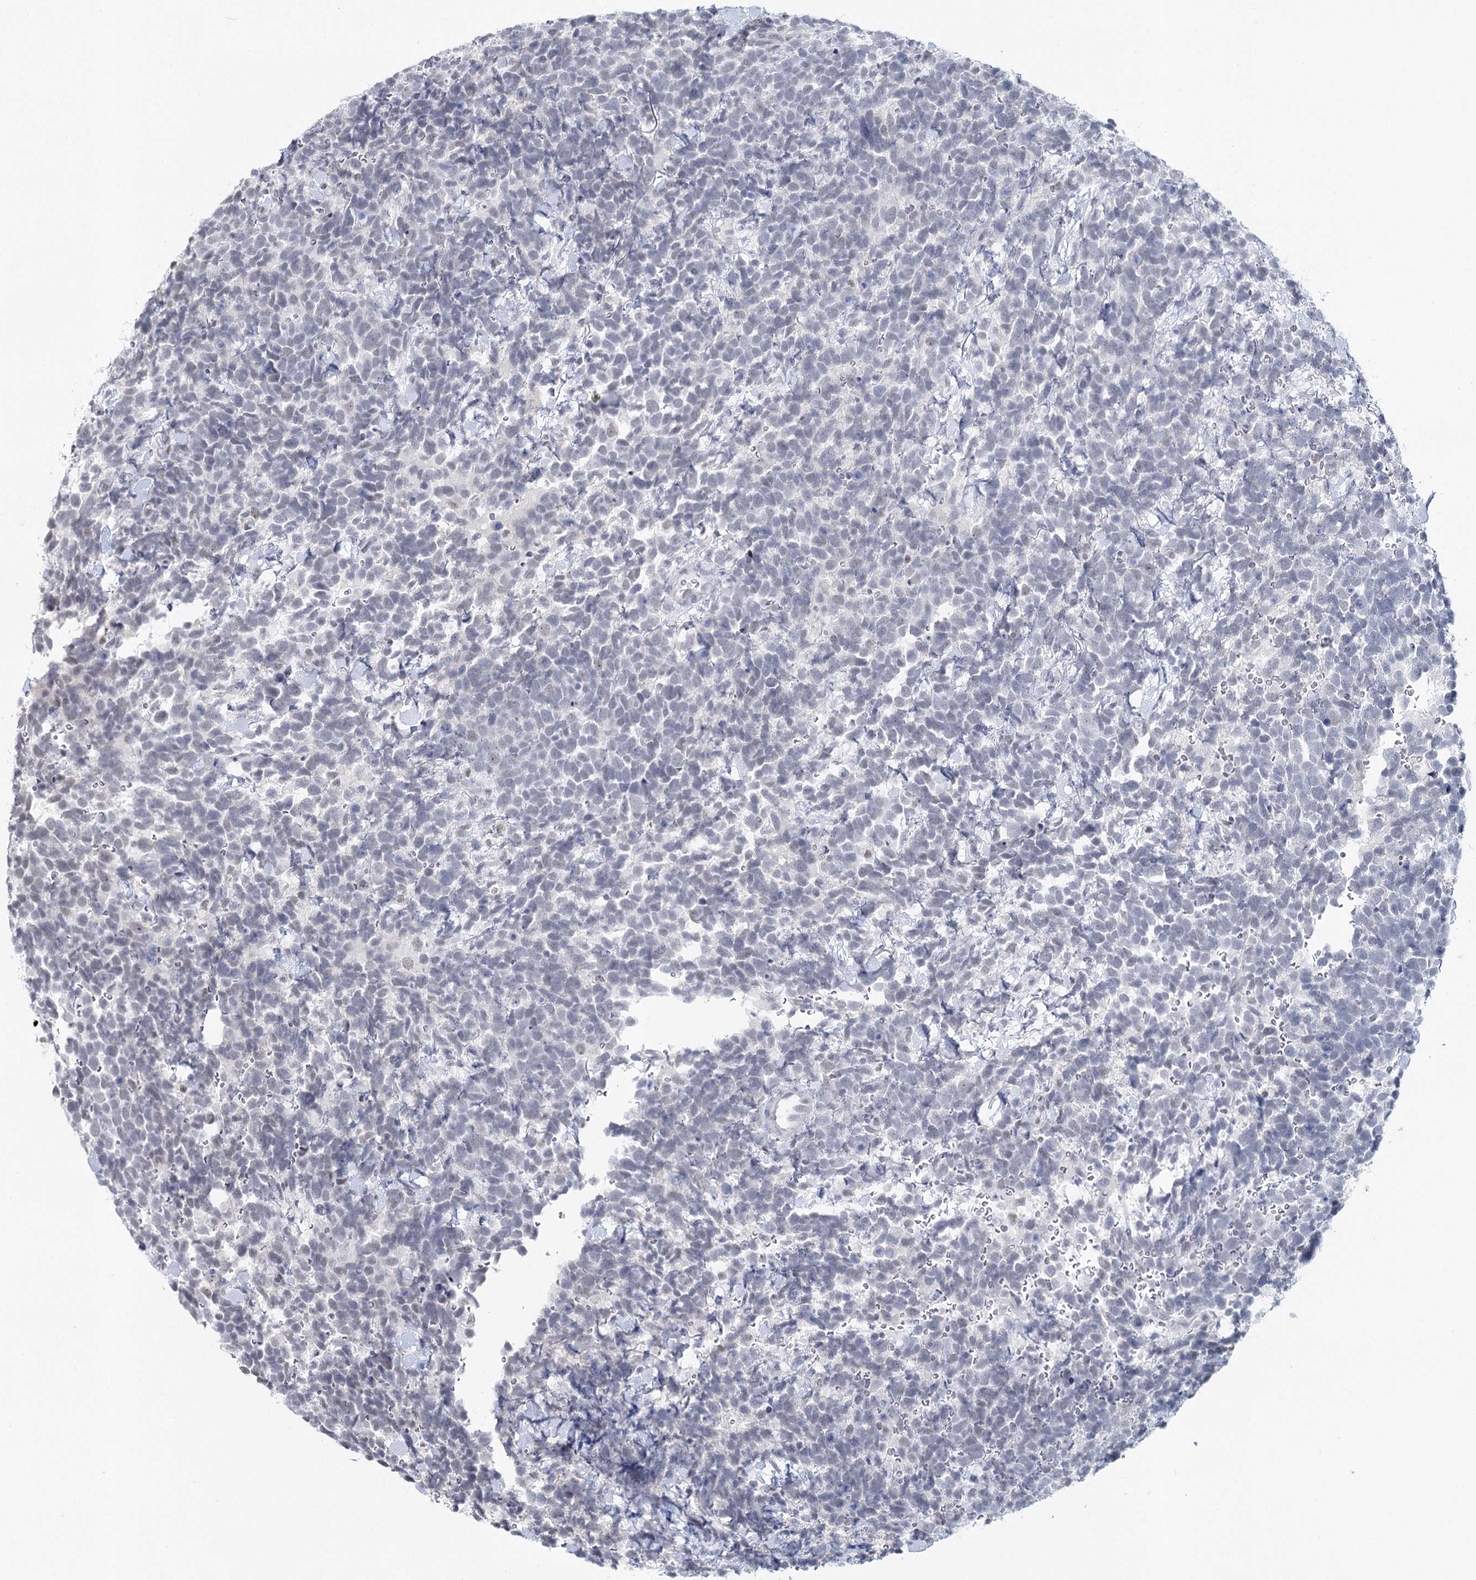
{"staining": {"intensity": "negative", "quantity": "none", "location": "none"}, "tissue": "urothelial cancer", "cell_type": "Tumor cells", "image_type": "cancer", "snomed": [{"axis": "morphology", "description": "Urothelial carcinoma, High grade"}, {"axis": "topography", "description": "Urinary bladder"}], "caption": "DAB (3,3'-diaminobenzidine) immunohistochemical staining of human urothelial carcinoma (high-grade) reveals no significant positivity in tumor cells. The staining was performed using DAB (3,3'-diaminobenzidine) to visualize the protein expression in brown, while the nuclei were stained in blue with hematoxylin (Magnification: 20x).", "gene": "ZC3H8", "patient": {"sex": "female", "age": 82}}